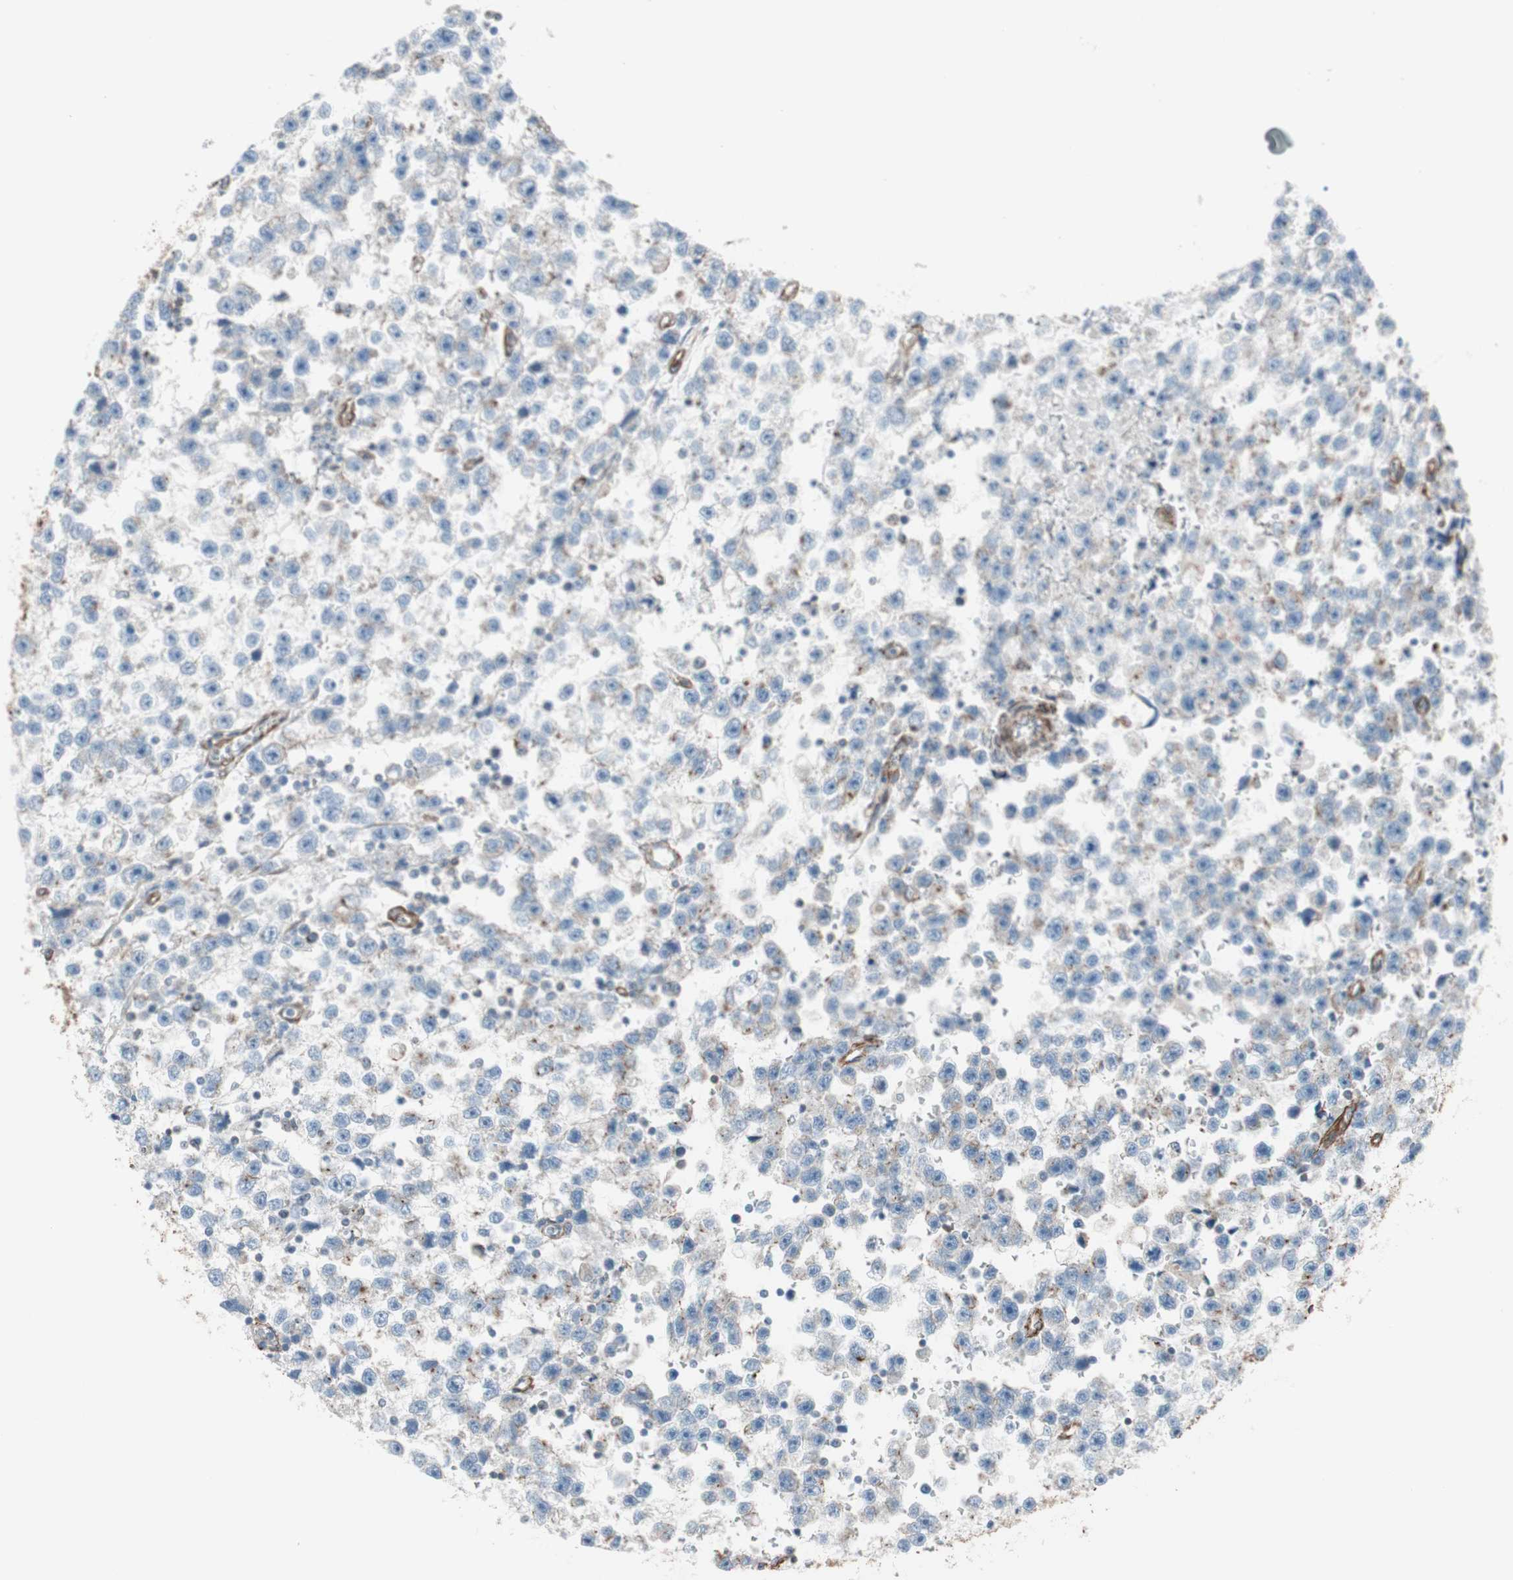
{"staining": {"intensity": "moderate", "quantity": "<25%", "location": "cytoplasmic/membranous"}, "tissue": "testis cancer", "cell_type": "Tumor cells", "image_type": "cancer", "snomed": [{"axis": "morphology", "description": "Seminoma, NOS"}, {"axis": "topography", "description": "Testis"}], "caption": "IHC of testis cancer (seminoma) demonstrates low levels of moderate cytoplasmic/membranous staining in about <25% of tumor cells.", "gene": "TCTA", "patient": {"sex": "male", "age": 33}}